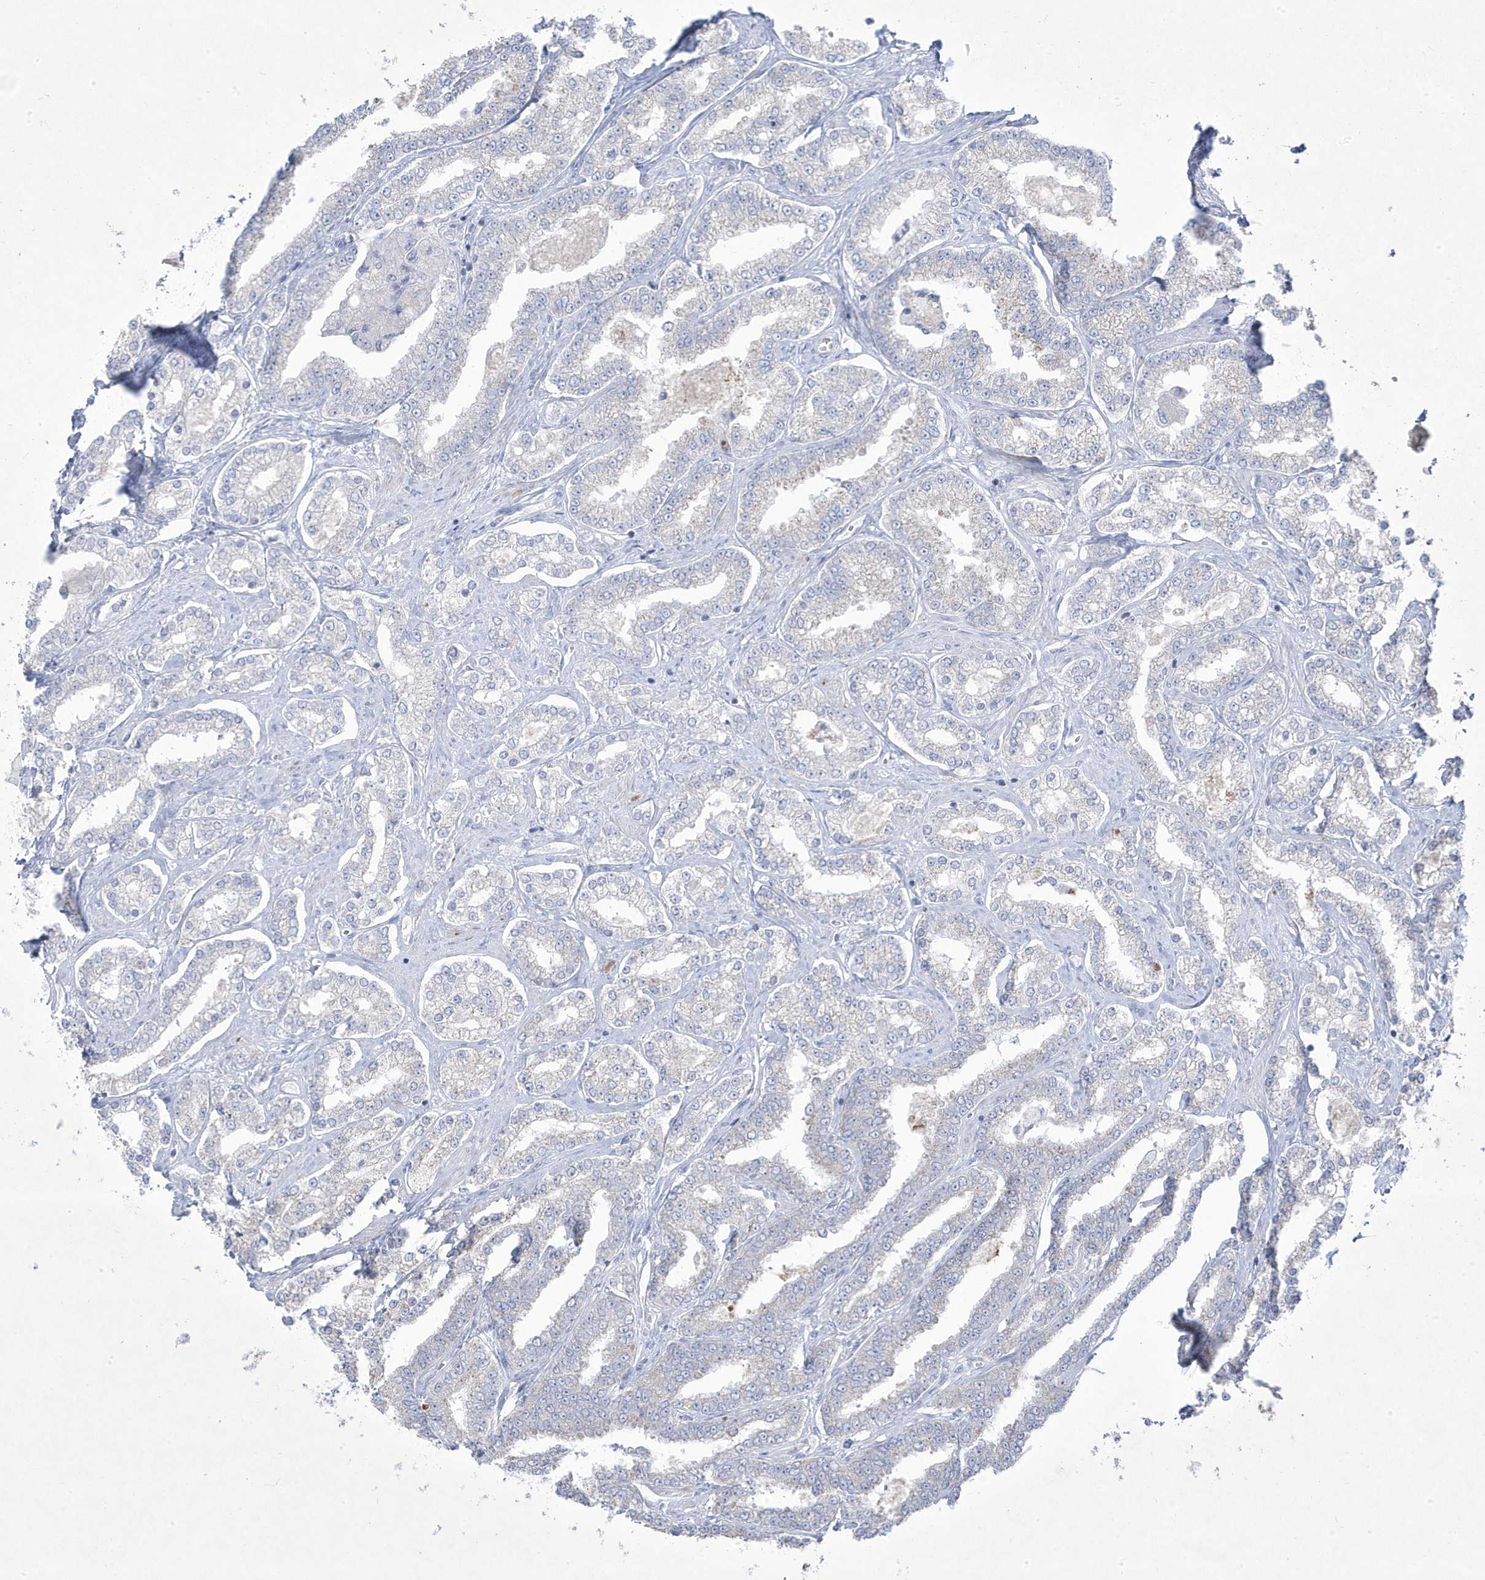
{"staining": {"intensity": "negative", "quantity": "none", "location": "none"}, "tissue": "prostate cancer", "cell_type": "Tumor cells", "image_type": "cancer", "snomed": [{"axis": "morphology", "description": "Normal tissue, NOS"}, {"axis": "morphology", "description": "Adenocarcinoma, High grade"}, {"axis": "topography", "description": "Prostate"}], "caption": "DAB immunohistochemical staining of human prostate adenocarcinoma (high-grade) reveals no significant staining in tumor cells.", "gene": "ADAMTSL3", "patient": {"sex": "male", "age": 83}}